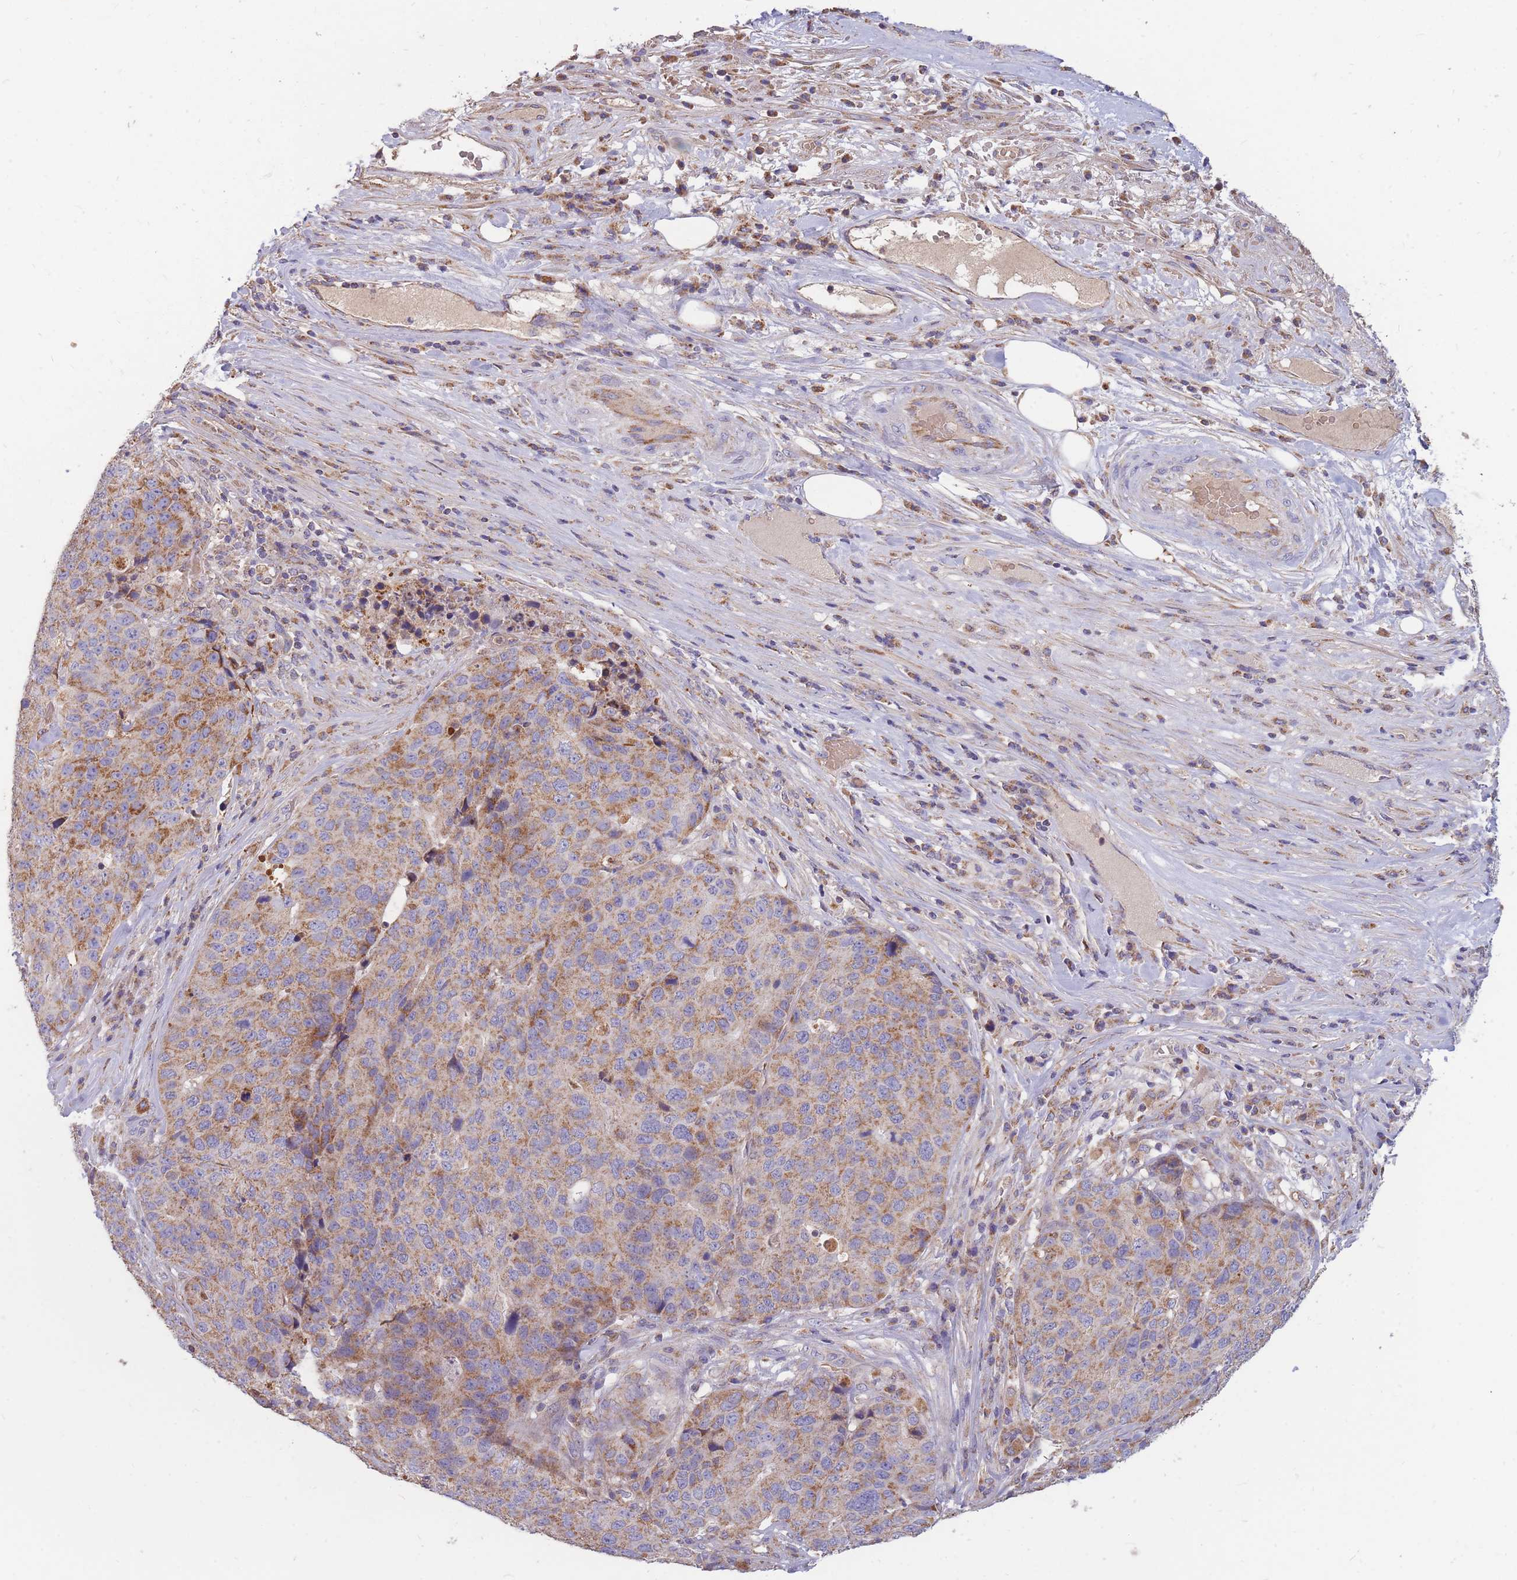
{"staining": {"intensity": "moderate", "quantity": ">75%", "location": "cytoplasmic/membranous"}, "tissue": "stomach cancer", "cell_type": "Tumor cells", "image_type": "cancer", "snomed": [{"axis": "morphology", "description": "Adenocarcinoma, NOS"}, {"axis": "topography", "description": "Stomach"}], "caption": "Stomach adenocarcinoma stained with a protein marker reveals moderate staining in tumor cells.", "gene": "PTPMT1", "patient": {"sex": "male", "age": 71}}